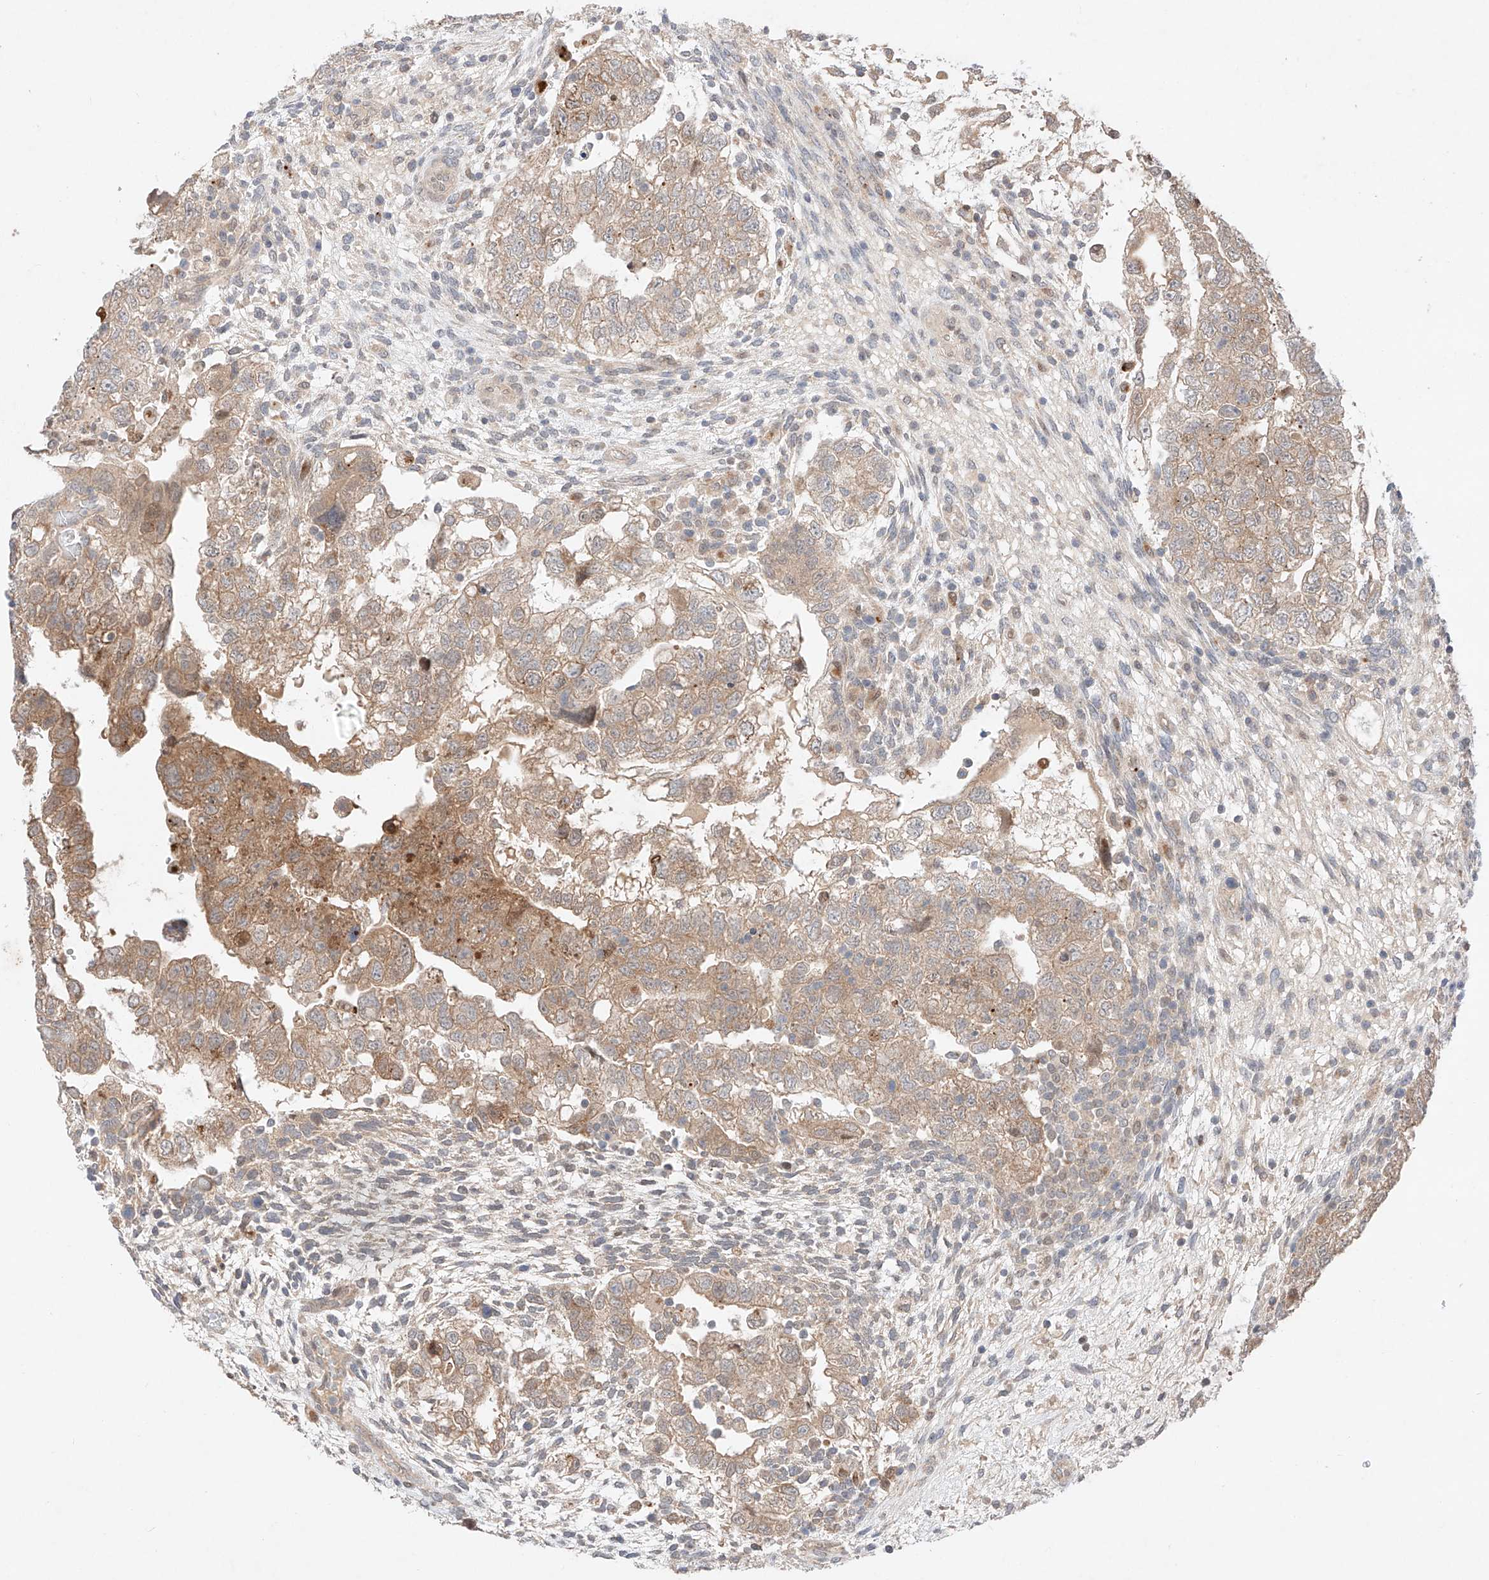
{"staining": {"intensity": "moderate", "quantity": ">75%", "location": "cytoplasmic/membranous"}, "tissue": "testis cancer", "cell_type": "Tumor cells", "image_type": "cancer", "snomed": [{"axis": "morphology", "description": "Carcinoma, Embryonal, NOS"}, {"axis": "topography", "description": "Testis"}], "caption": "Testis cancer stained with a protein marker shows moderate staining in tumor cells.", "gene": "GCNT1", "patient": {"sex": "male", "age": 37}}